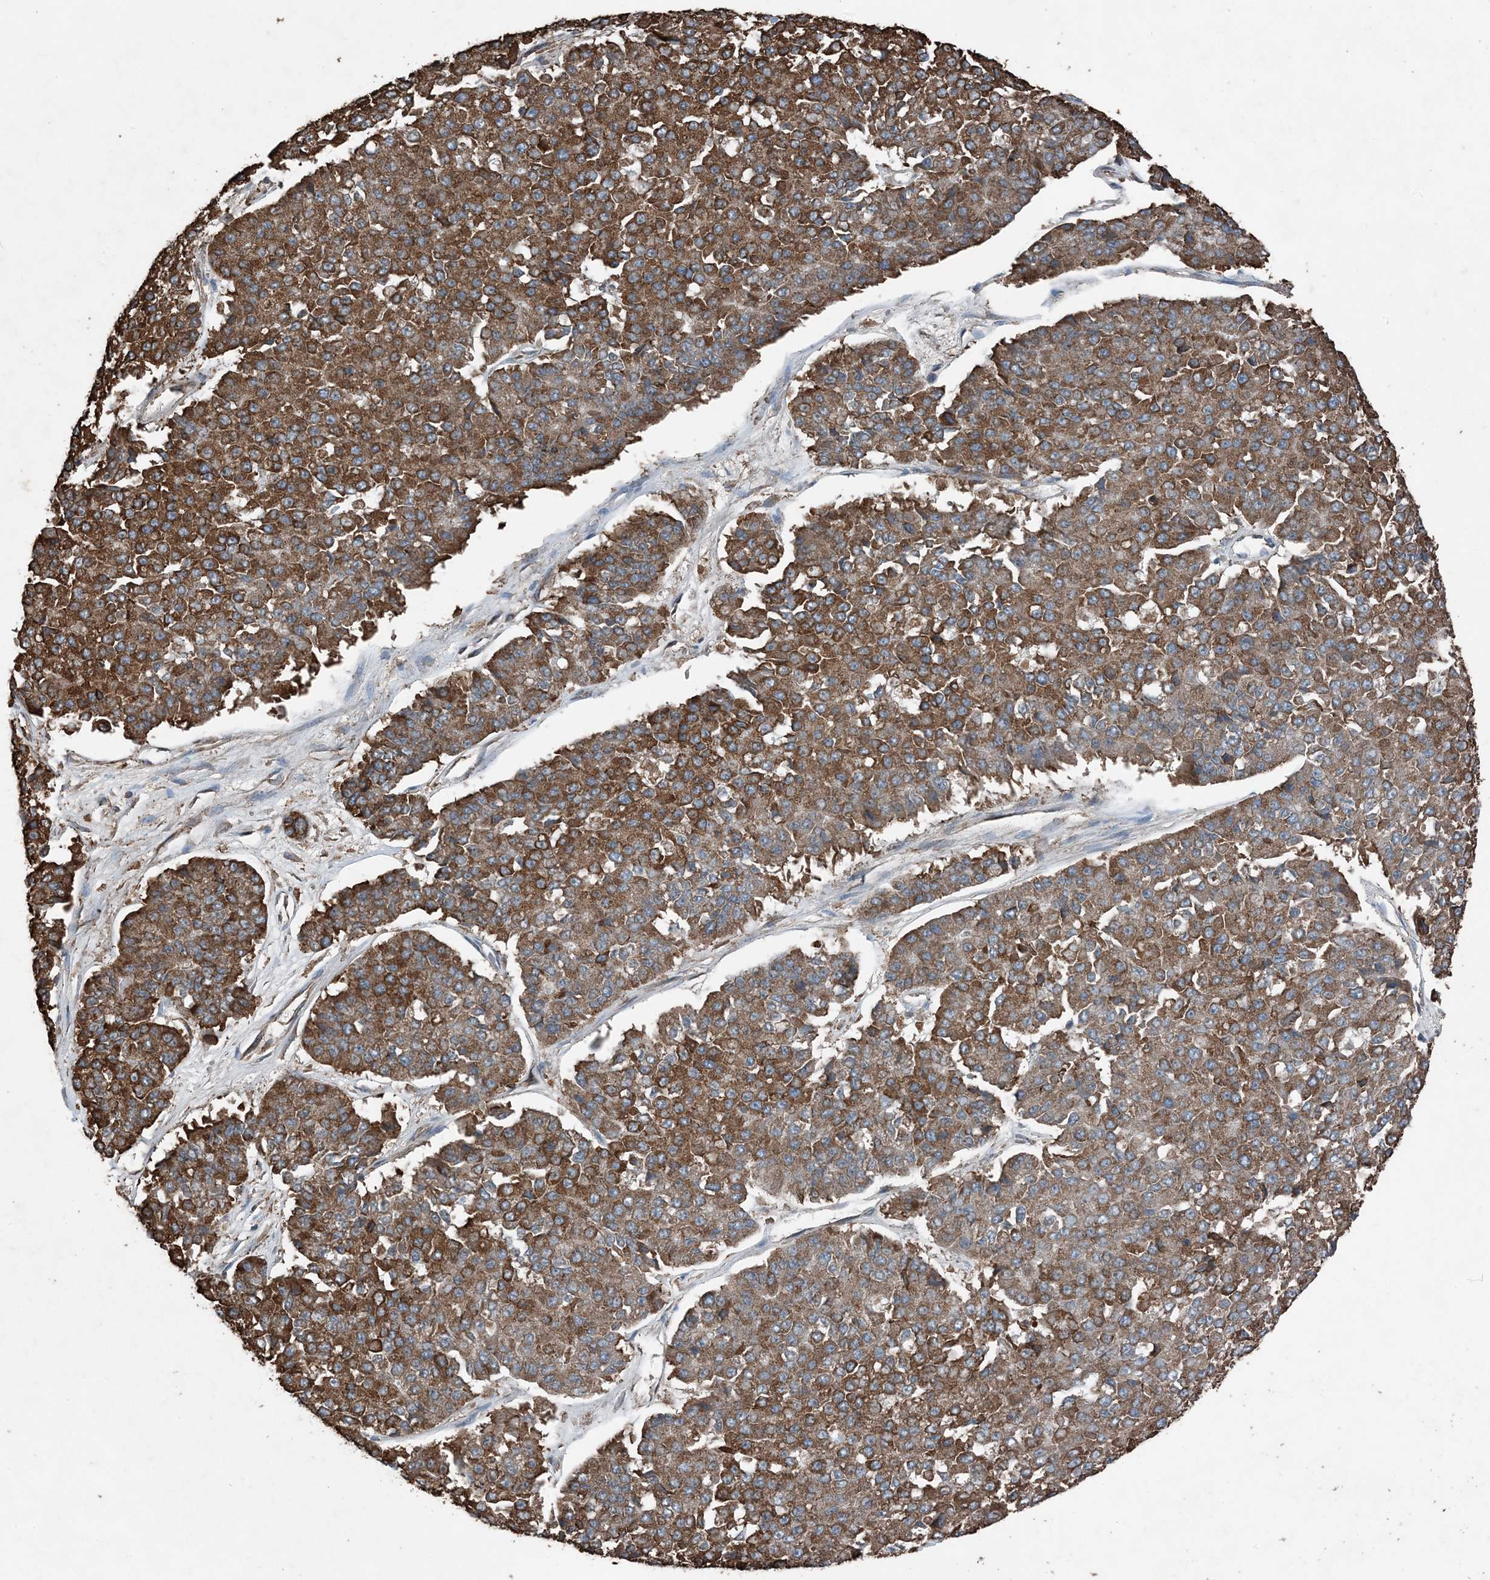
{"staining": {"intensity": "strong", "quantity": ">75%", "location": "cytoplasmic/membranous"}, "tissue": "pancreatic cancer", "cell_type": "Tumor cells", "image_type": "cancer", "snomed": [{"axis": "morphology", "description": "Adenocarcinoma, NOS"}, {"axis": "topography", "description": "Pancreas"}], "caption": "Protein expression analysis of human pancreatic cancer reveals strong cytoplasmic/membranous staining in approximately >75% of tumor cells.", "gene": "PDIA6", "patient": {"sex": "male", "age": 50}}